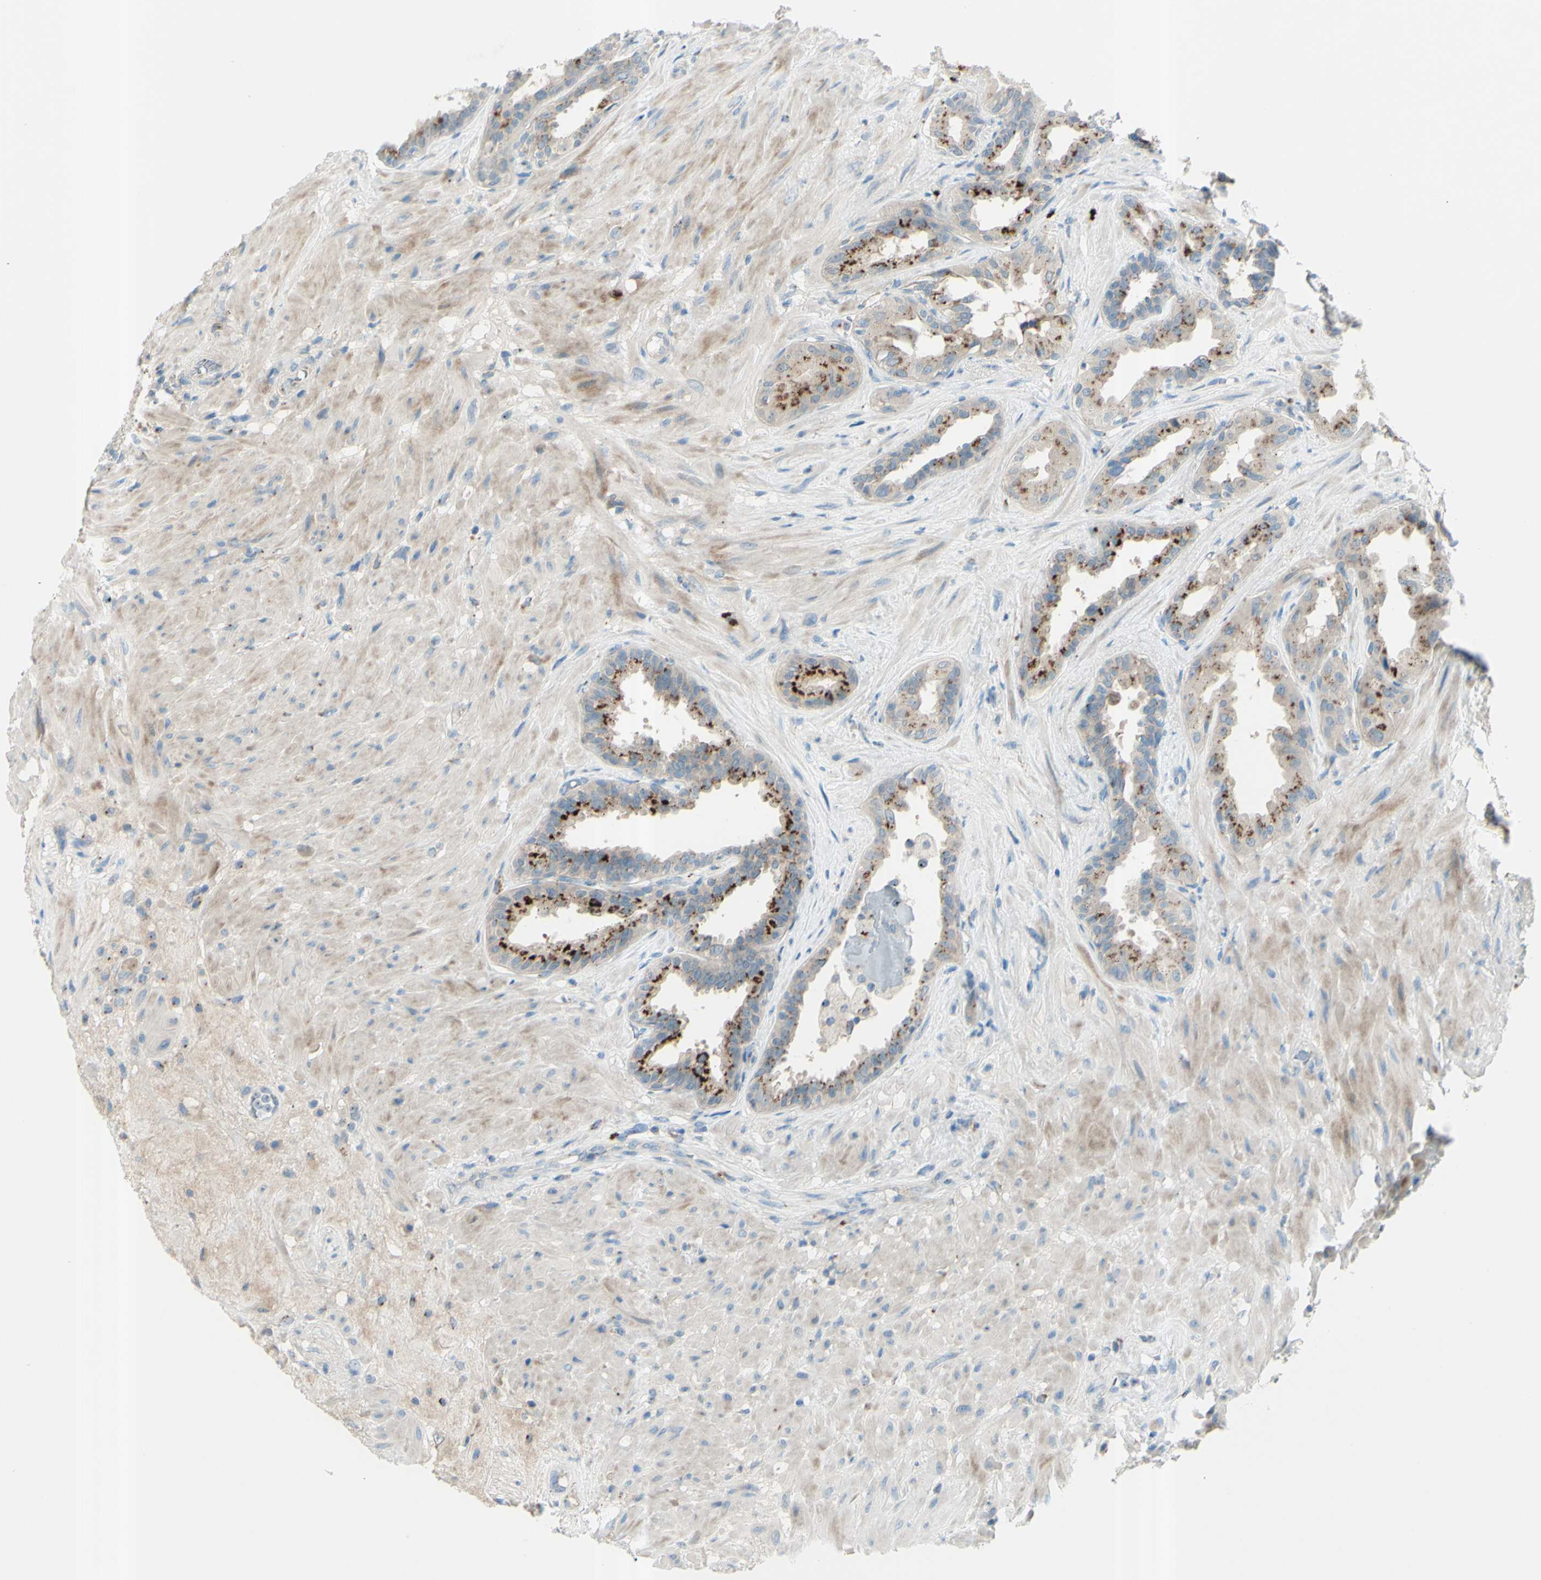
{"staining": {"intensity": "strong", "quantity": ">75%", "location": "cytoplasmic/membranous"}, "tissue": "seminal vesicle", "cell_type": "Glandular cells", "image_type": "normal", "snomed": [{"axis": "morphology", "description": "Normal tissue, NOS"}, {"axis": "topography", "description": "Seminal veicle"}], "caption": "Immunohistochemical staining of benign seminal vesicle demonstrates strong cytoplasmic/membranous protein expression in approximately >75% of glandular cells.", "gene": "B4GALT1", "patient": {"sex": "male", "age": 61}}